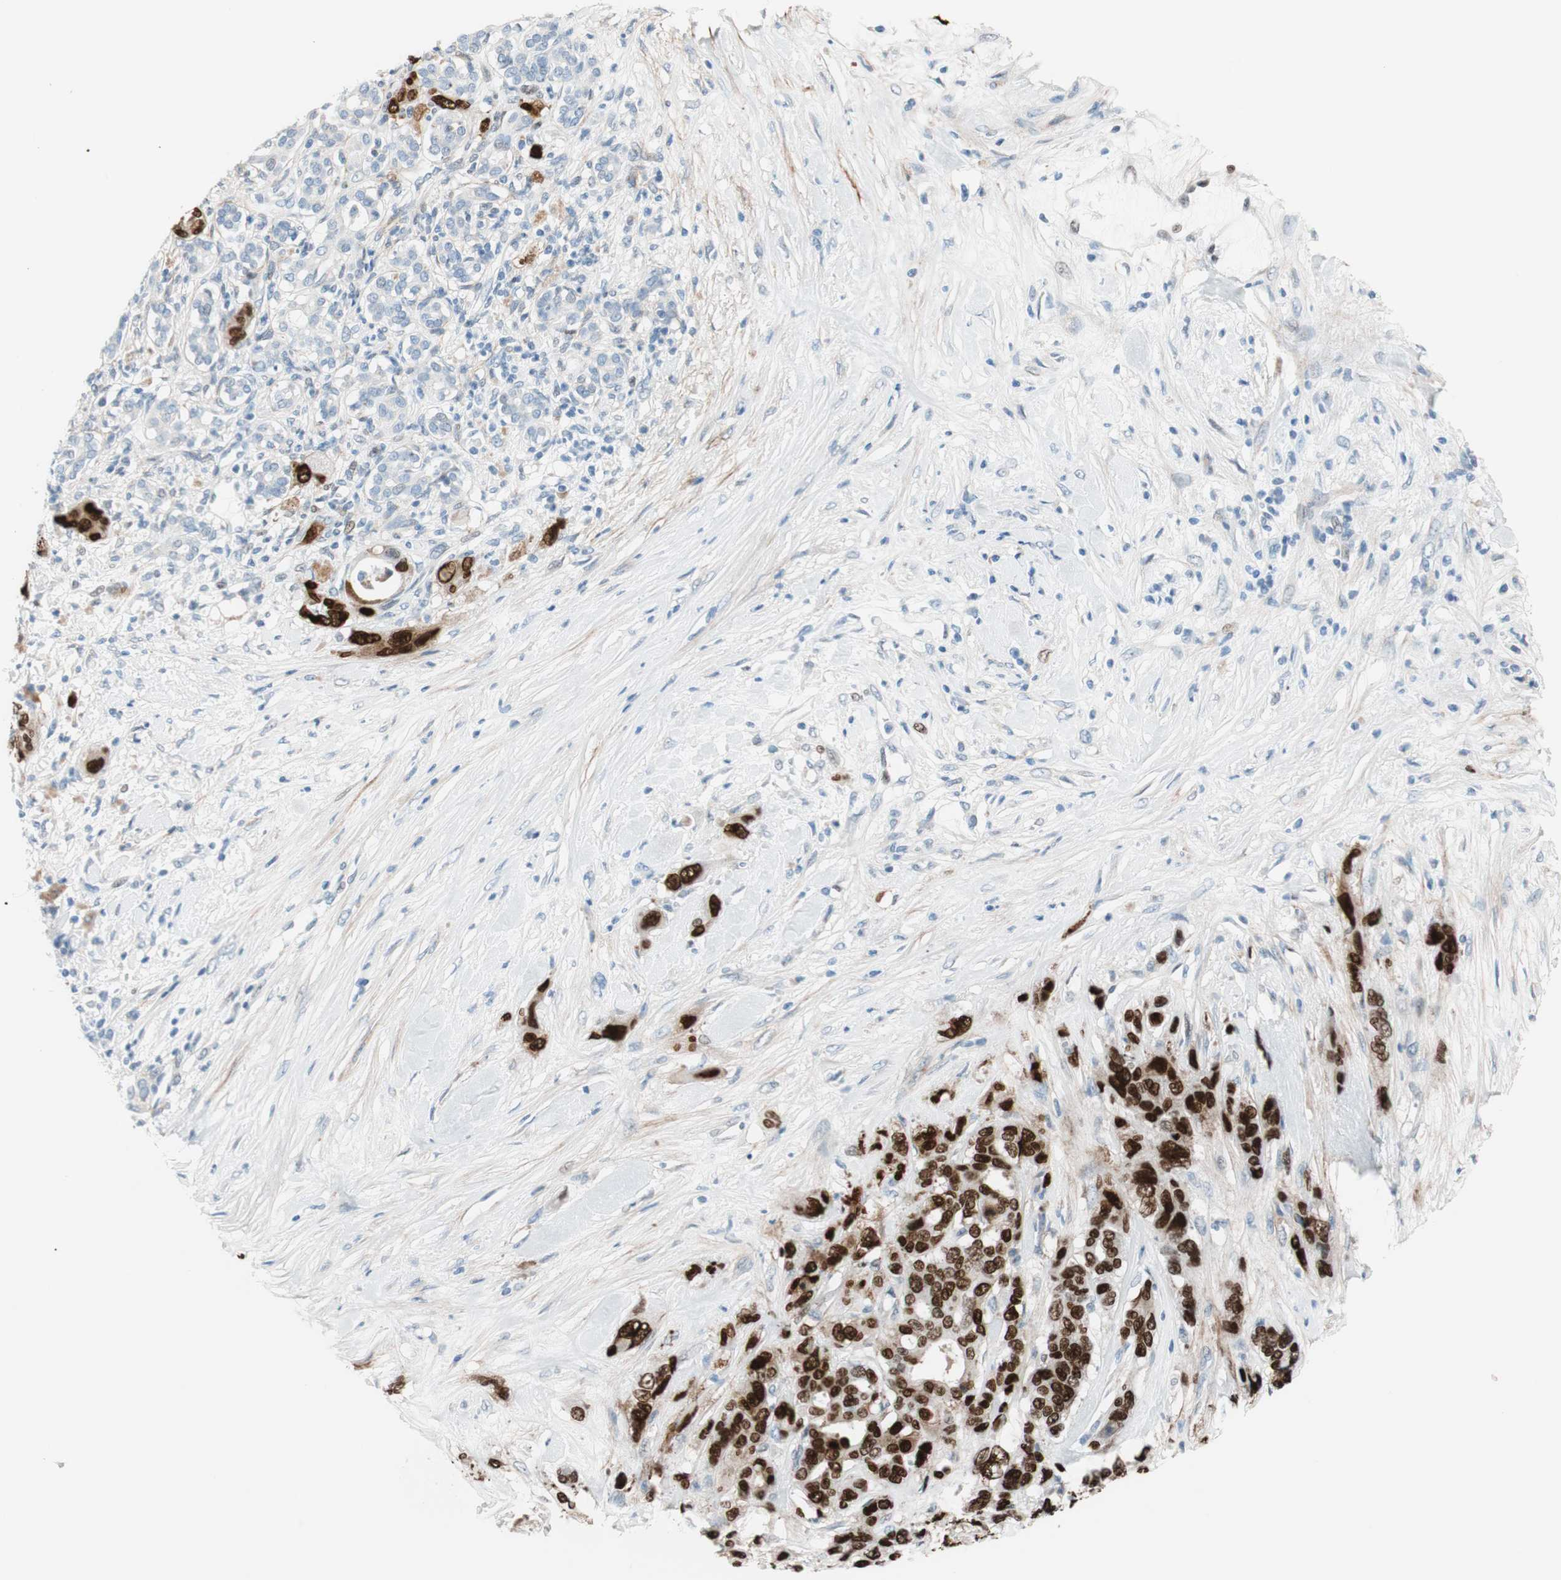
{"staining": {"intensity": "strong", "quantity": ">75%", "location": "nuclear"}, "tissue": "pancreatic cancer", "cell_type": "Tumor cells", "image_type": "cancer", "snomed": [{"axis": "morphology", "description": "Adenocarcinoma, NOS"}, {"axis": "topography", "description": "Pancreas"}], "caption": "High-magnification brightfield microscopy of adenocarcinoma (pancreatic) stained with DAB (brown) and counterstained with hematoxylin (blue). tumor cells exhibit strong nuclear expression is appreciated in about>75% of cells.", "gene": "FOSL1", "patient": {"sex": "male", "age": 46}}